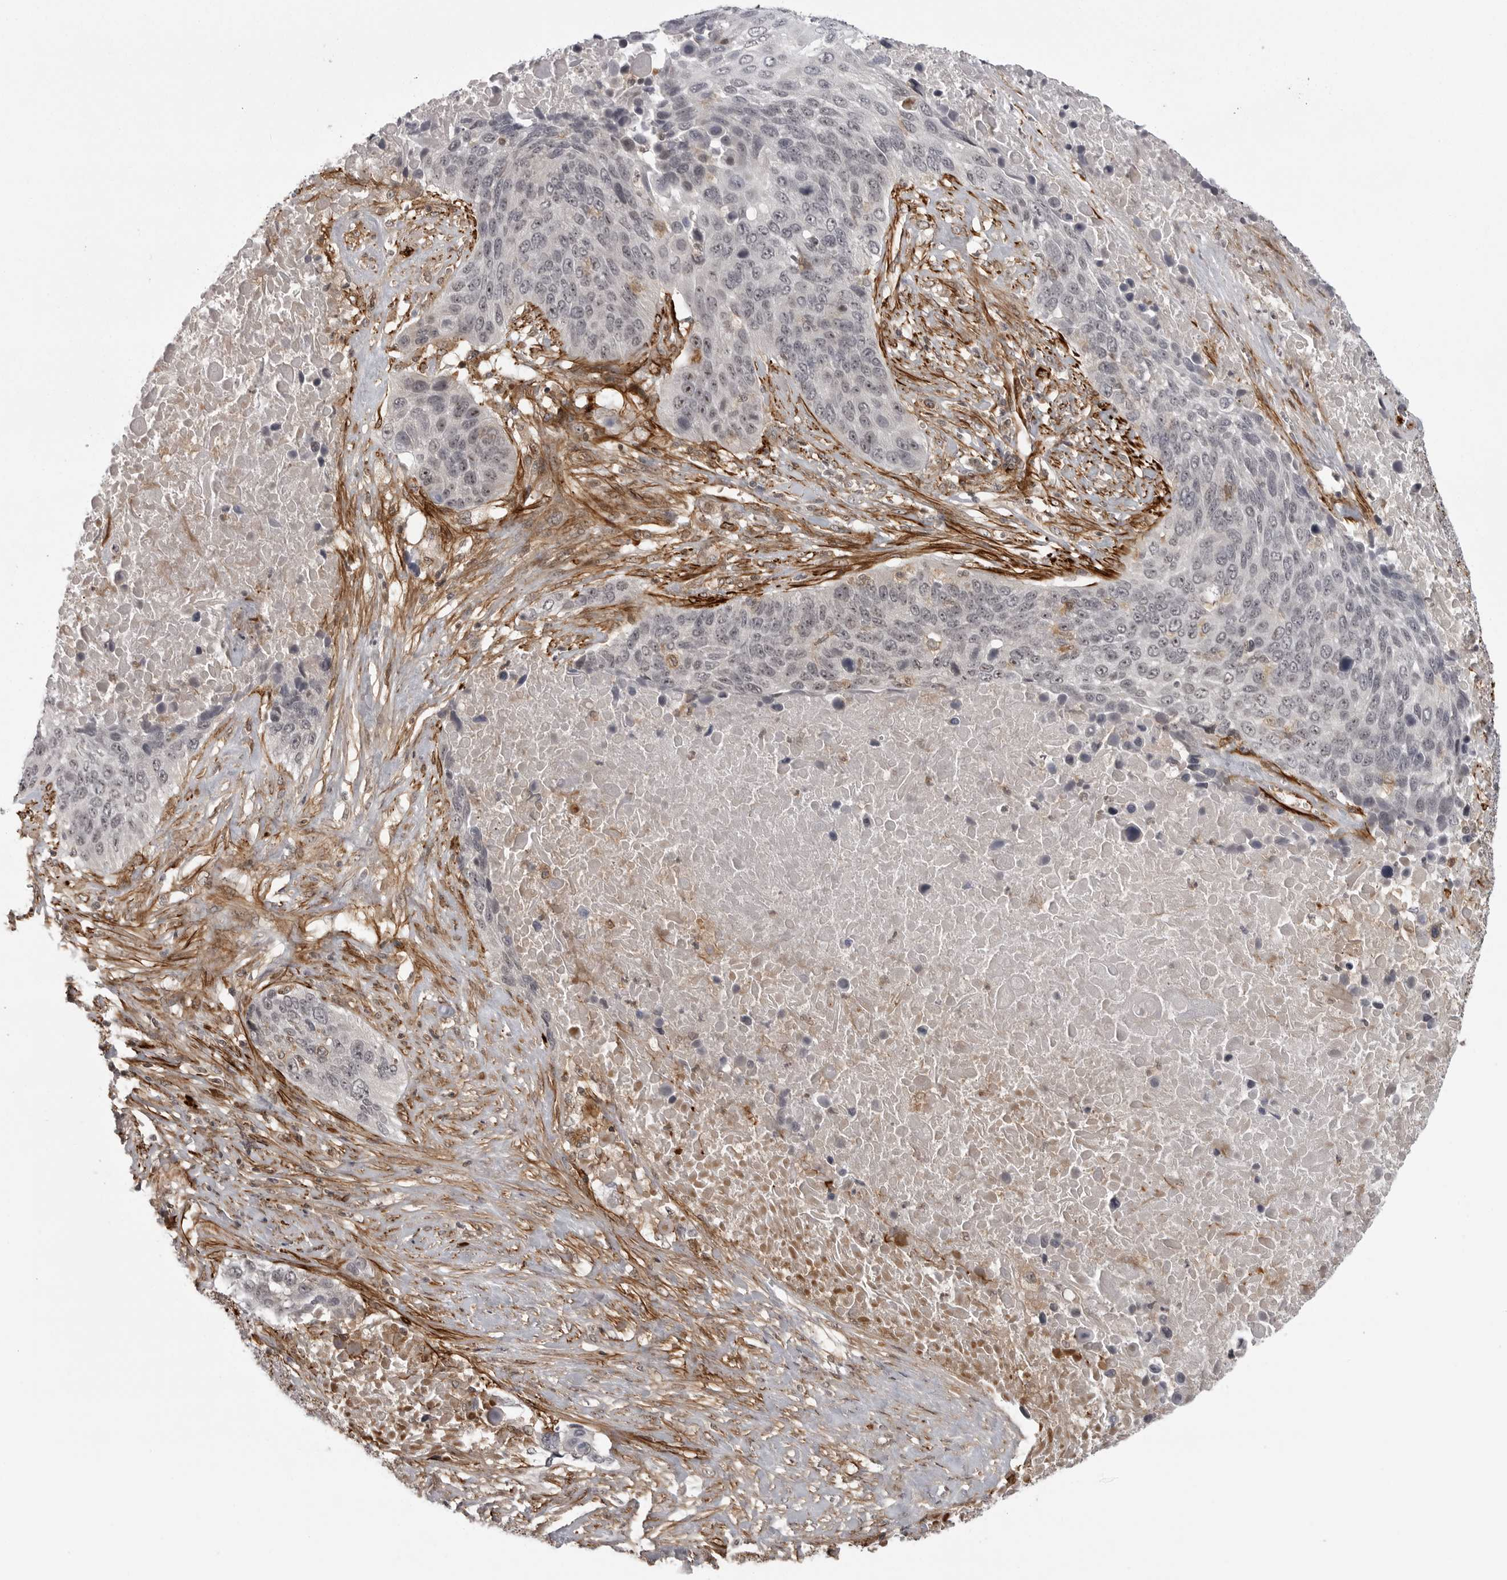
{"staining": {"intensity": "weak", "quantity": "<25%", "location": "nuclear"}, "tissue": "lung cancer", "cell_type": "Tumor cells", "image_type": "cancer", "snomed": [{"axis": "morphology", "description": "Squamous cell carcinoma, NOS"}, {"axis": "topography", "description": "Lung"}], "caption": "Tumor cells are negative for protein expression in human lung squamous cell carcinoma.", "gene": "TUT4", "patient": {"sex": "male", "age": 66}}